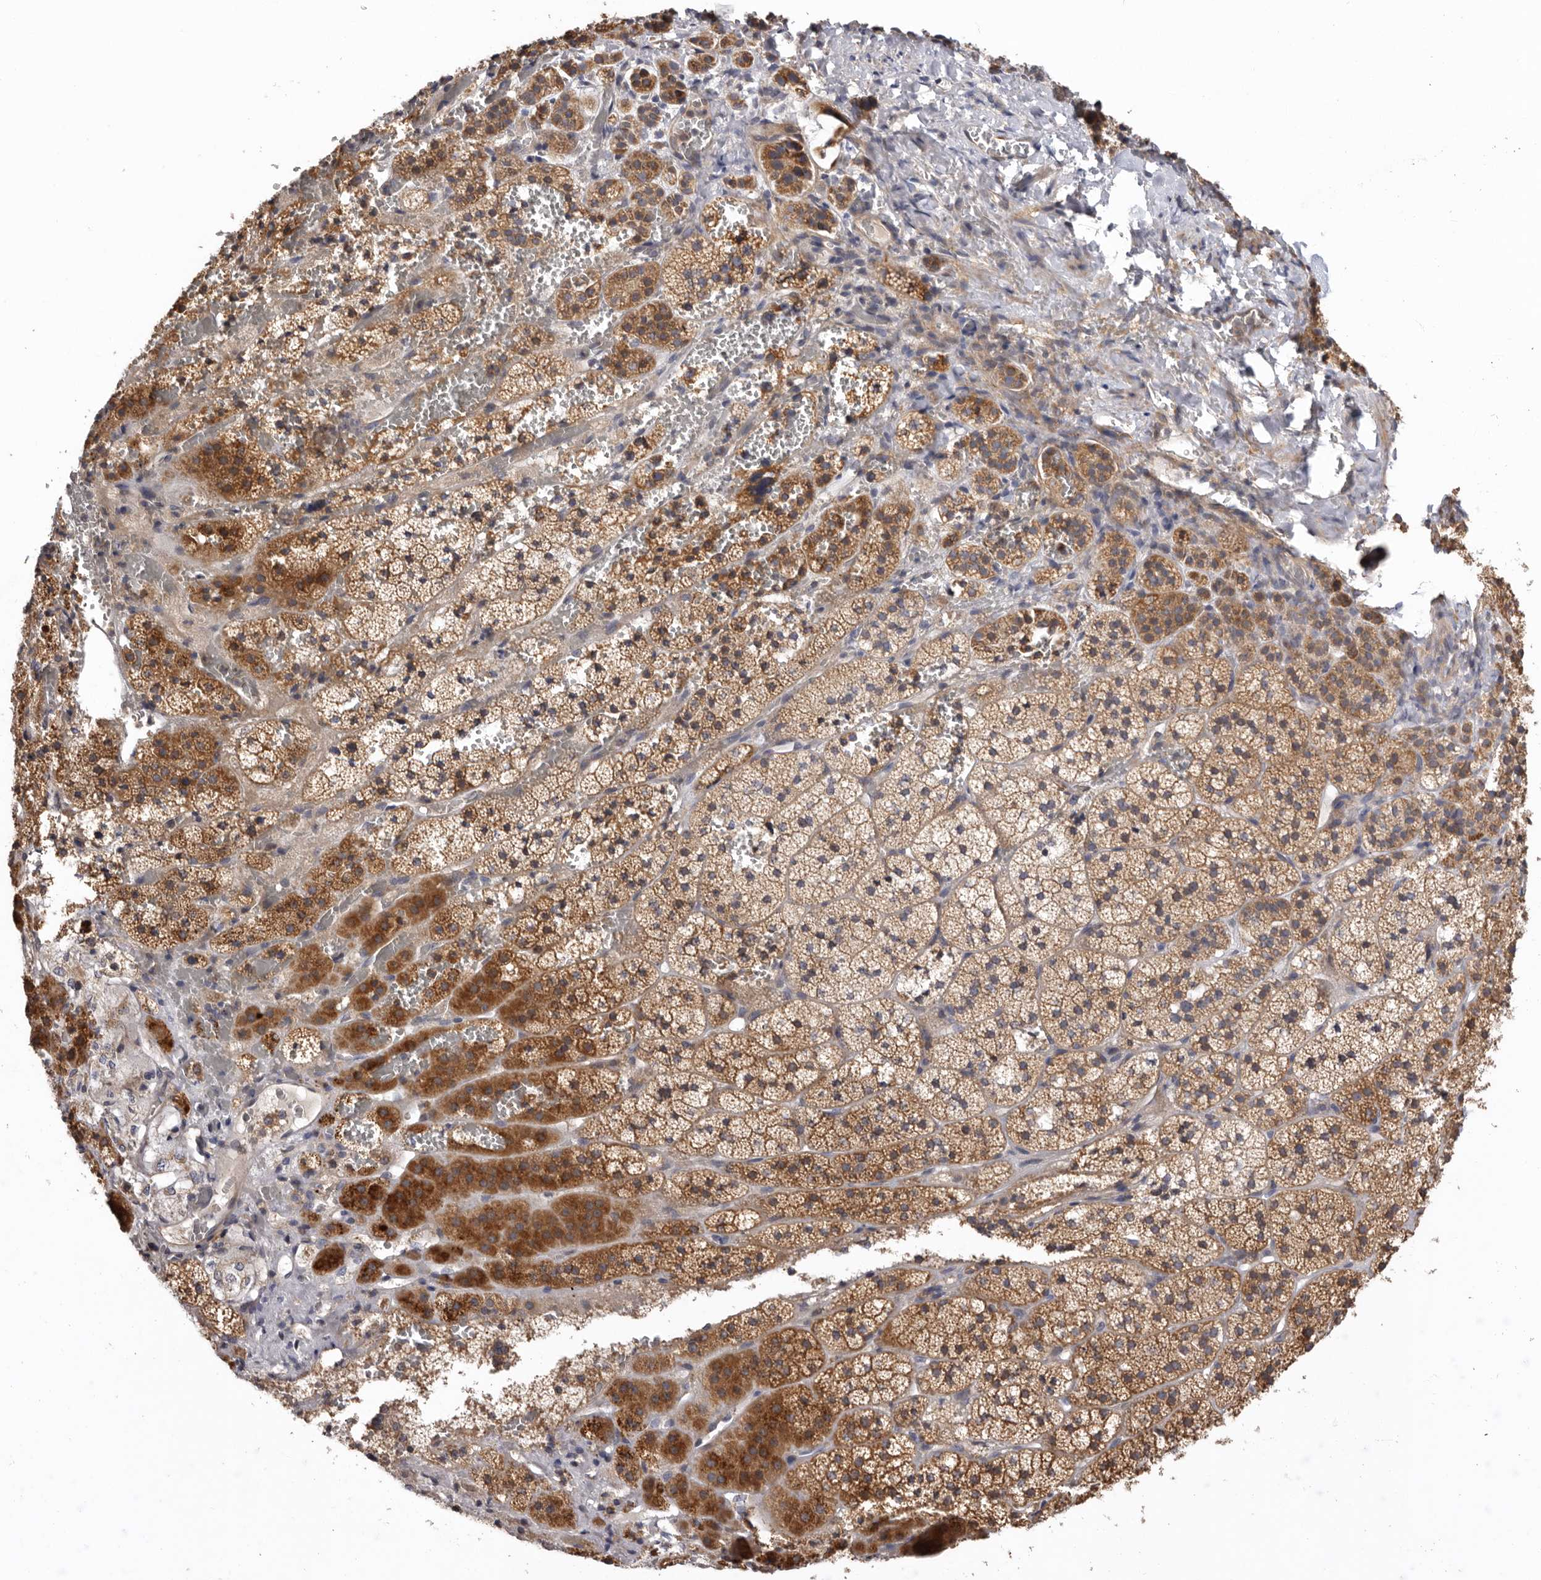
{"staining": {"intensity": "moderate", "quantity": ">75%", "location": "cytoplasmic/membranous"}, "tissue": "adrenal gland", "cell_type": "Glandular cells", "image_type": "normal", "snomed": [{"axis": "morphology", "description": "Normal tissue, NOS"}, {"axis": "topography", "description": "Adrenal gland"}], "caption": "Immunohistochemical staining of unremarkable human adrenal gland displays moderate cytoplasmic/membranous protein staining in approximately >75% of glandular cells. Nuclei are stained in blue.", "gene": "TMUB1", "patient": {"sex": "female", "age": 44}}